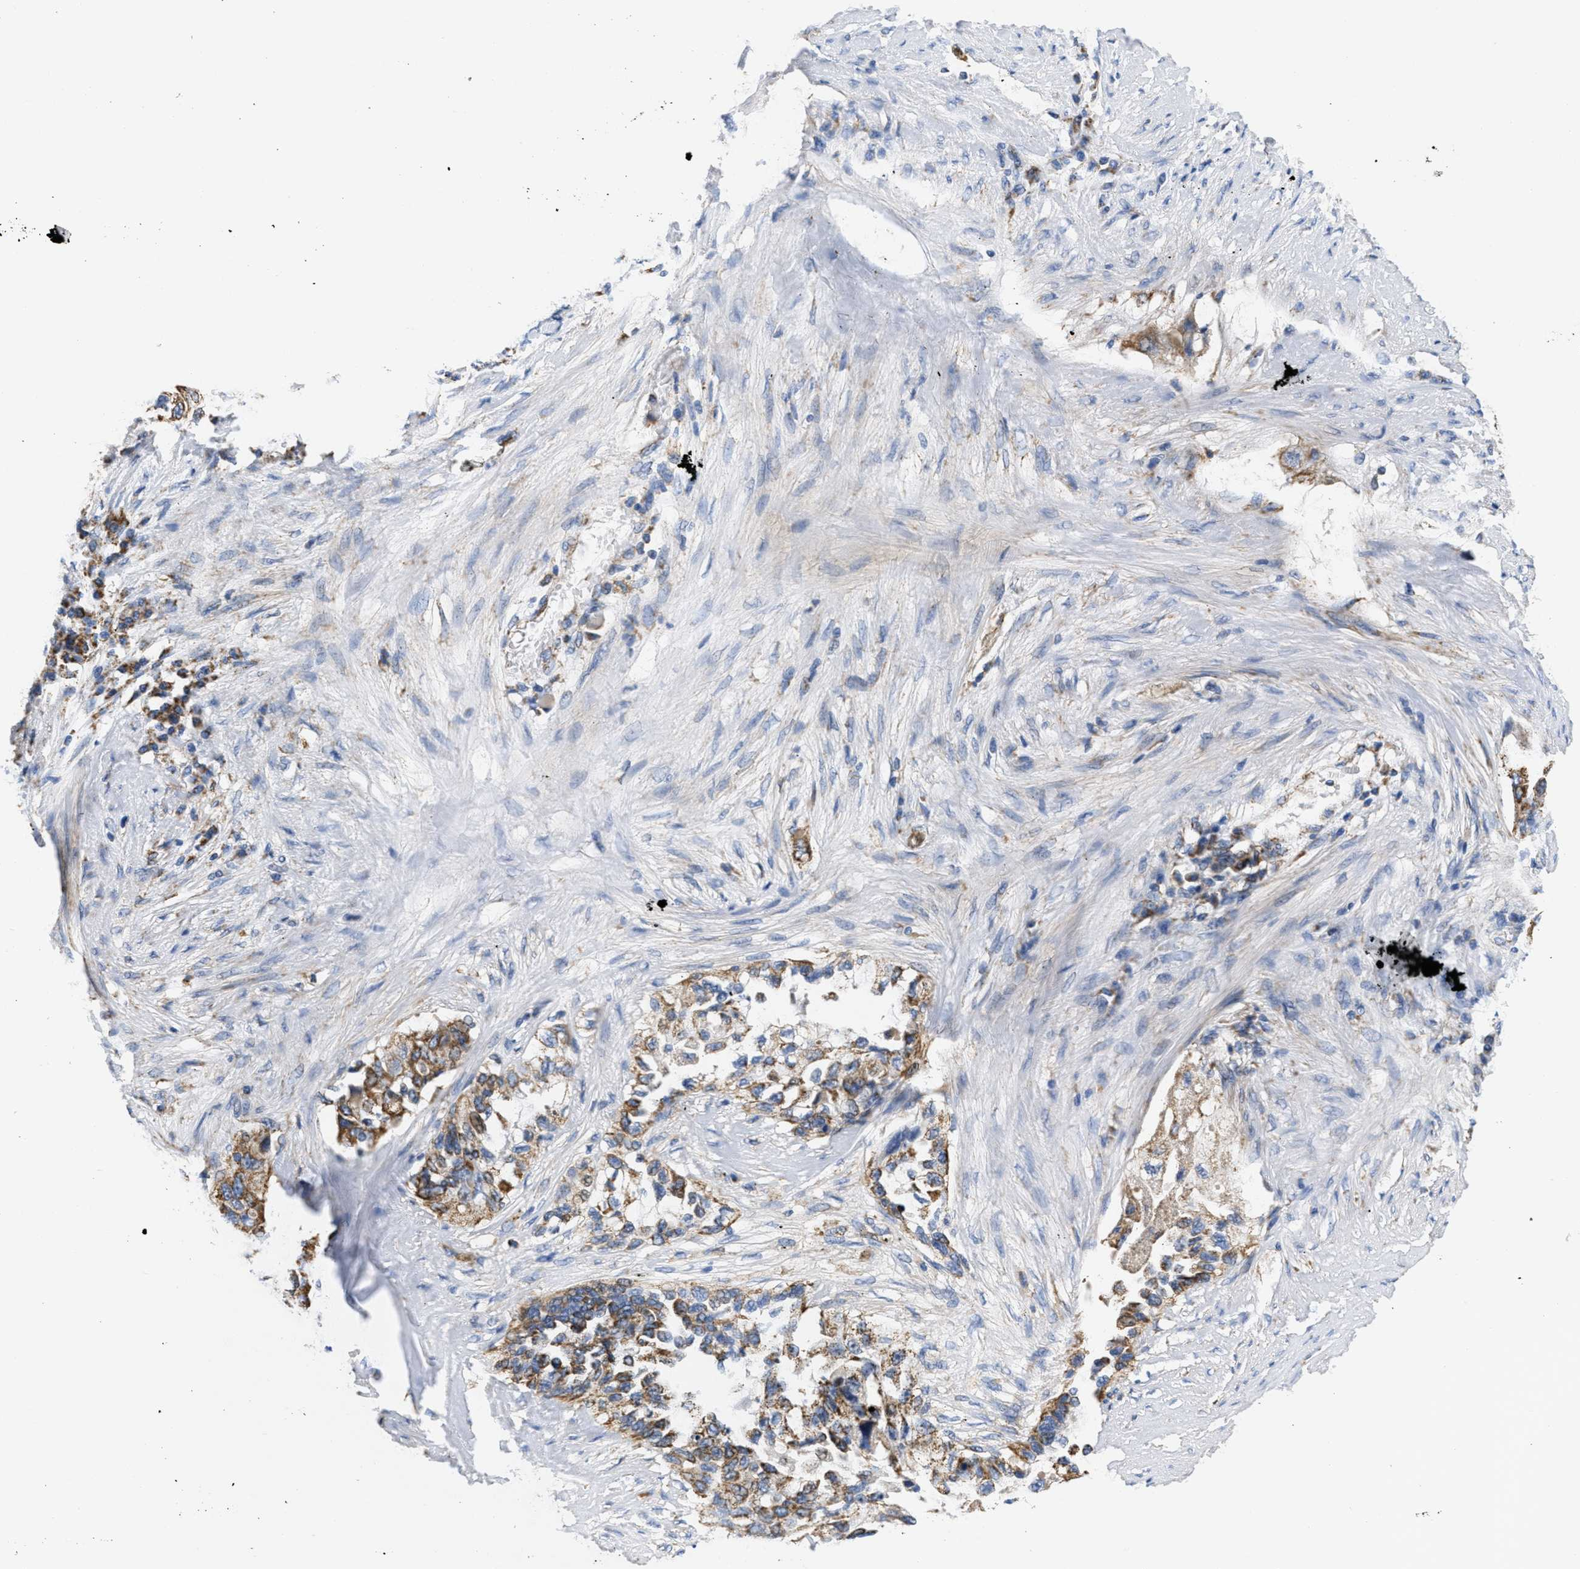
{"staining": {"intensity": "moderate", "quantity": ">75%", "location": "cytoplasmic/membranous"}, "tissue": "lung cancer", "cell_type": "Tumor cells", "image_type": "cancer", "snomed": [{"axis": "morphology", "description": "Adenocarcinoma, NOS"}, {"axis": "topography", "description": "Lung"}], "caption": "Human lung adenocarcinoma stained with a protein marker exhibits moderate staining in tumor cells.", "gene": "KCNJ5", "patient": {"sex": "female", "age": 51}}